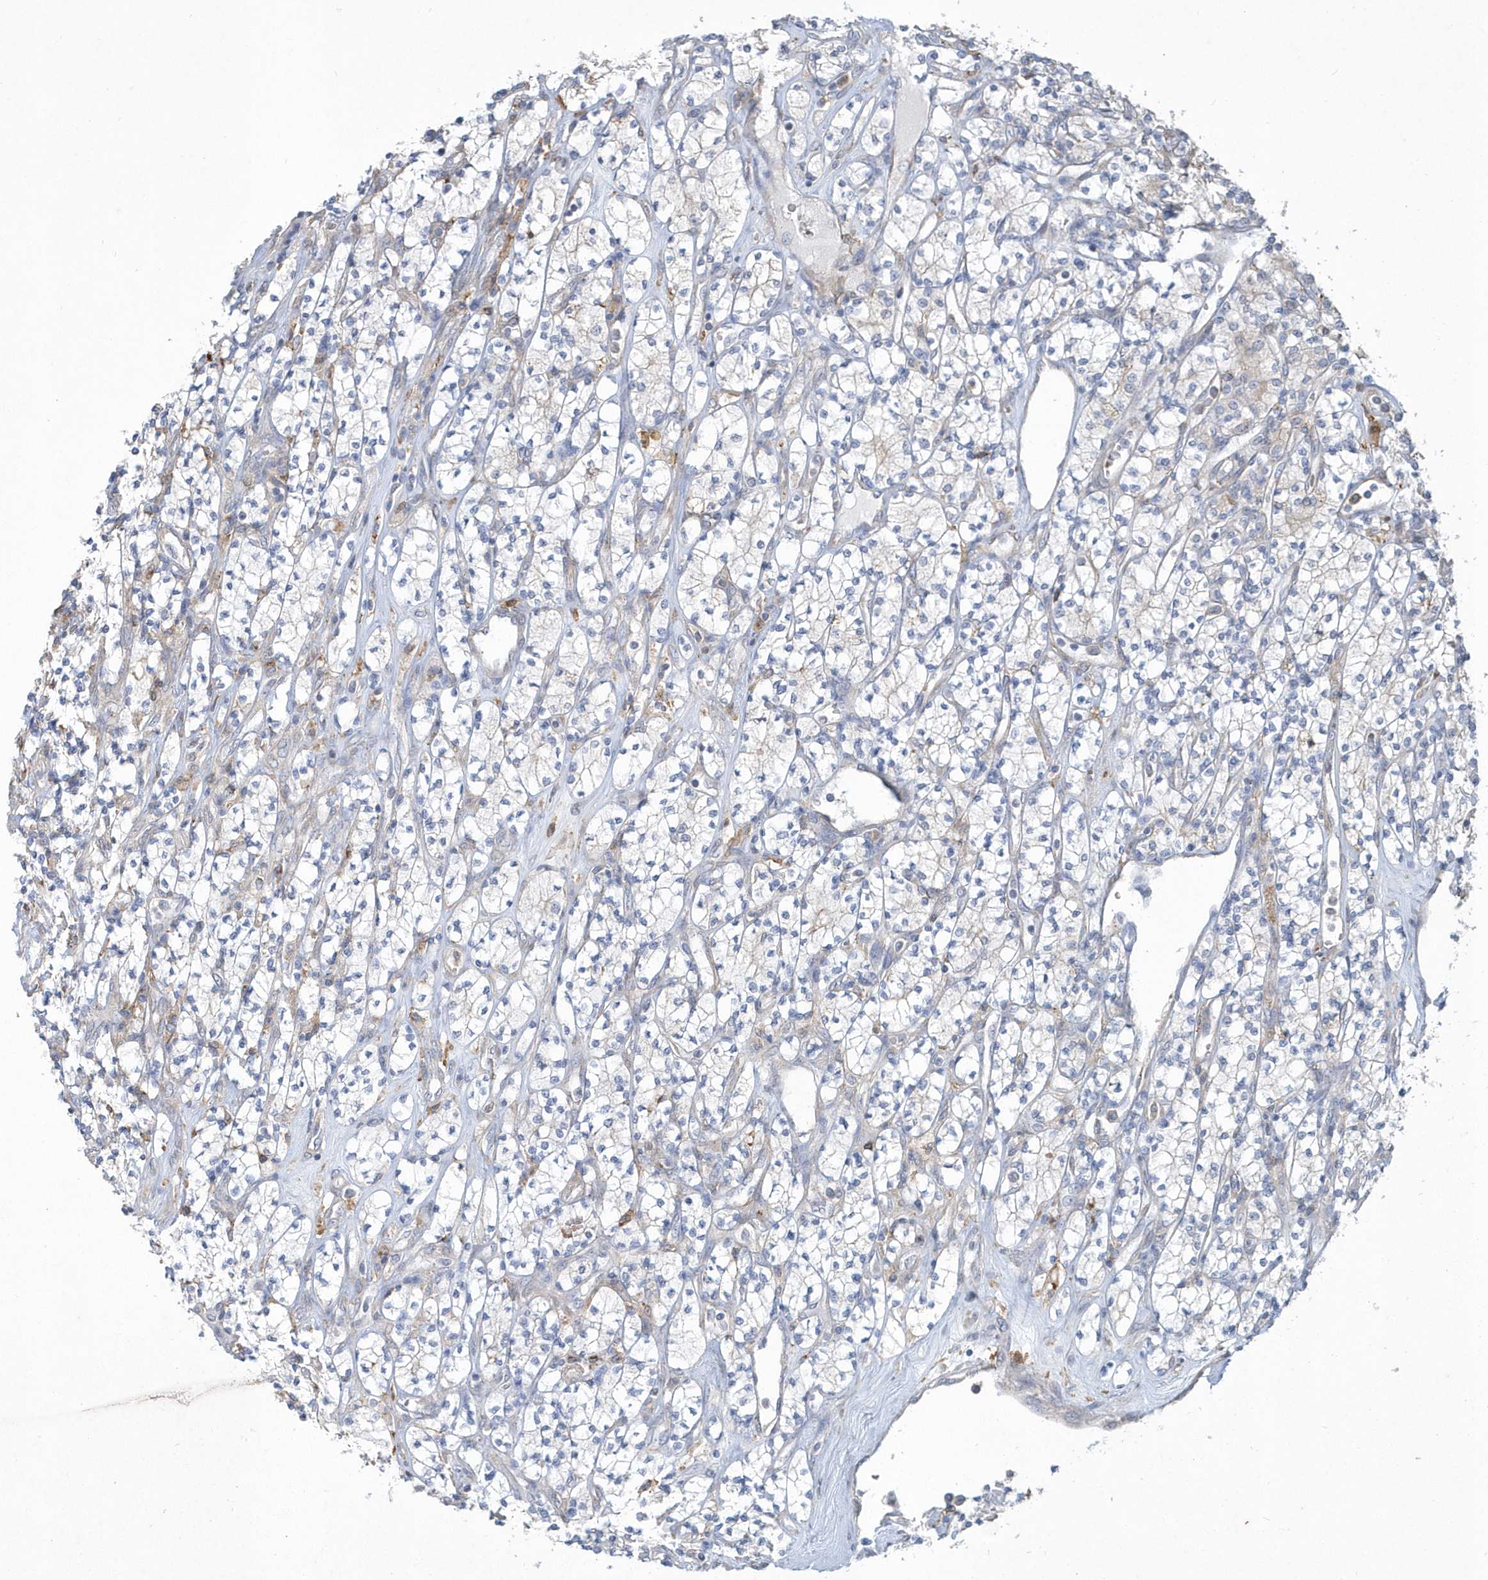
{"staining": {"intensity": "negative", "quantity": "none", "location": "none"}, "tissue": "renal cancer", "cell_type": "Tumor cells", "image_type": "cancer", "snomed": [{"axis": "morphology", "description": "Adenocarcinoma, NOS"}, {"axis": "topography", "description": "Kidney"}], "caption": "Histopathology image shows no significant protein staining in tumor cells of renal cancer.", "gene": "TSPEAR", "patient": {"sex": "male", "age": 77}}